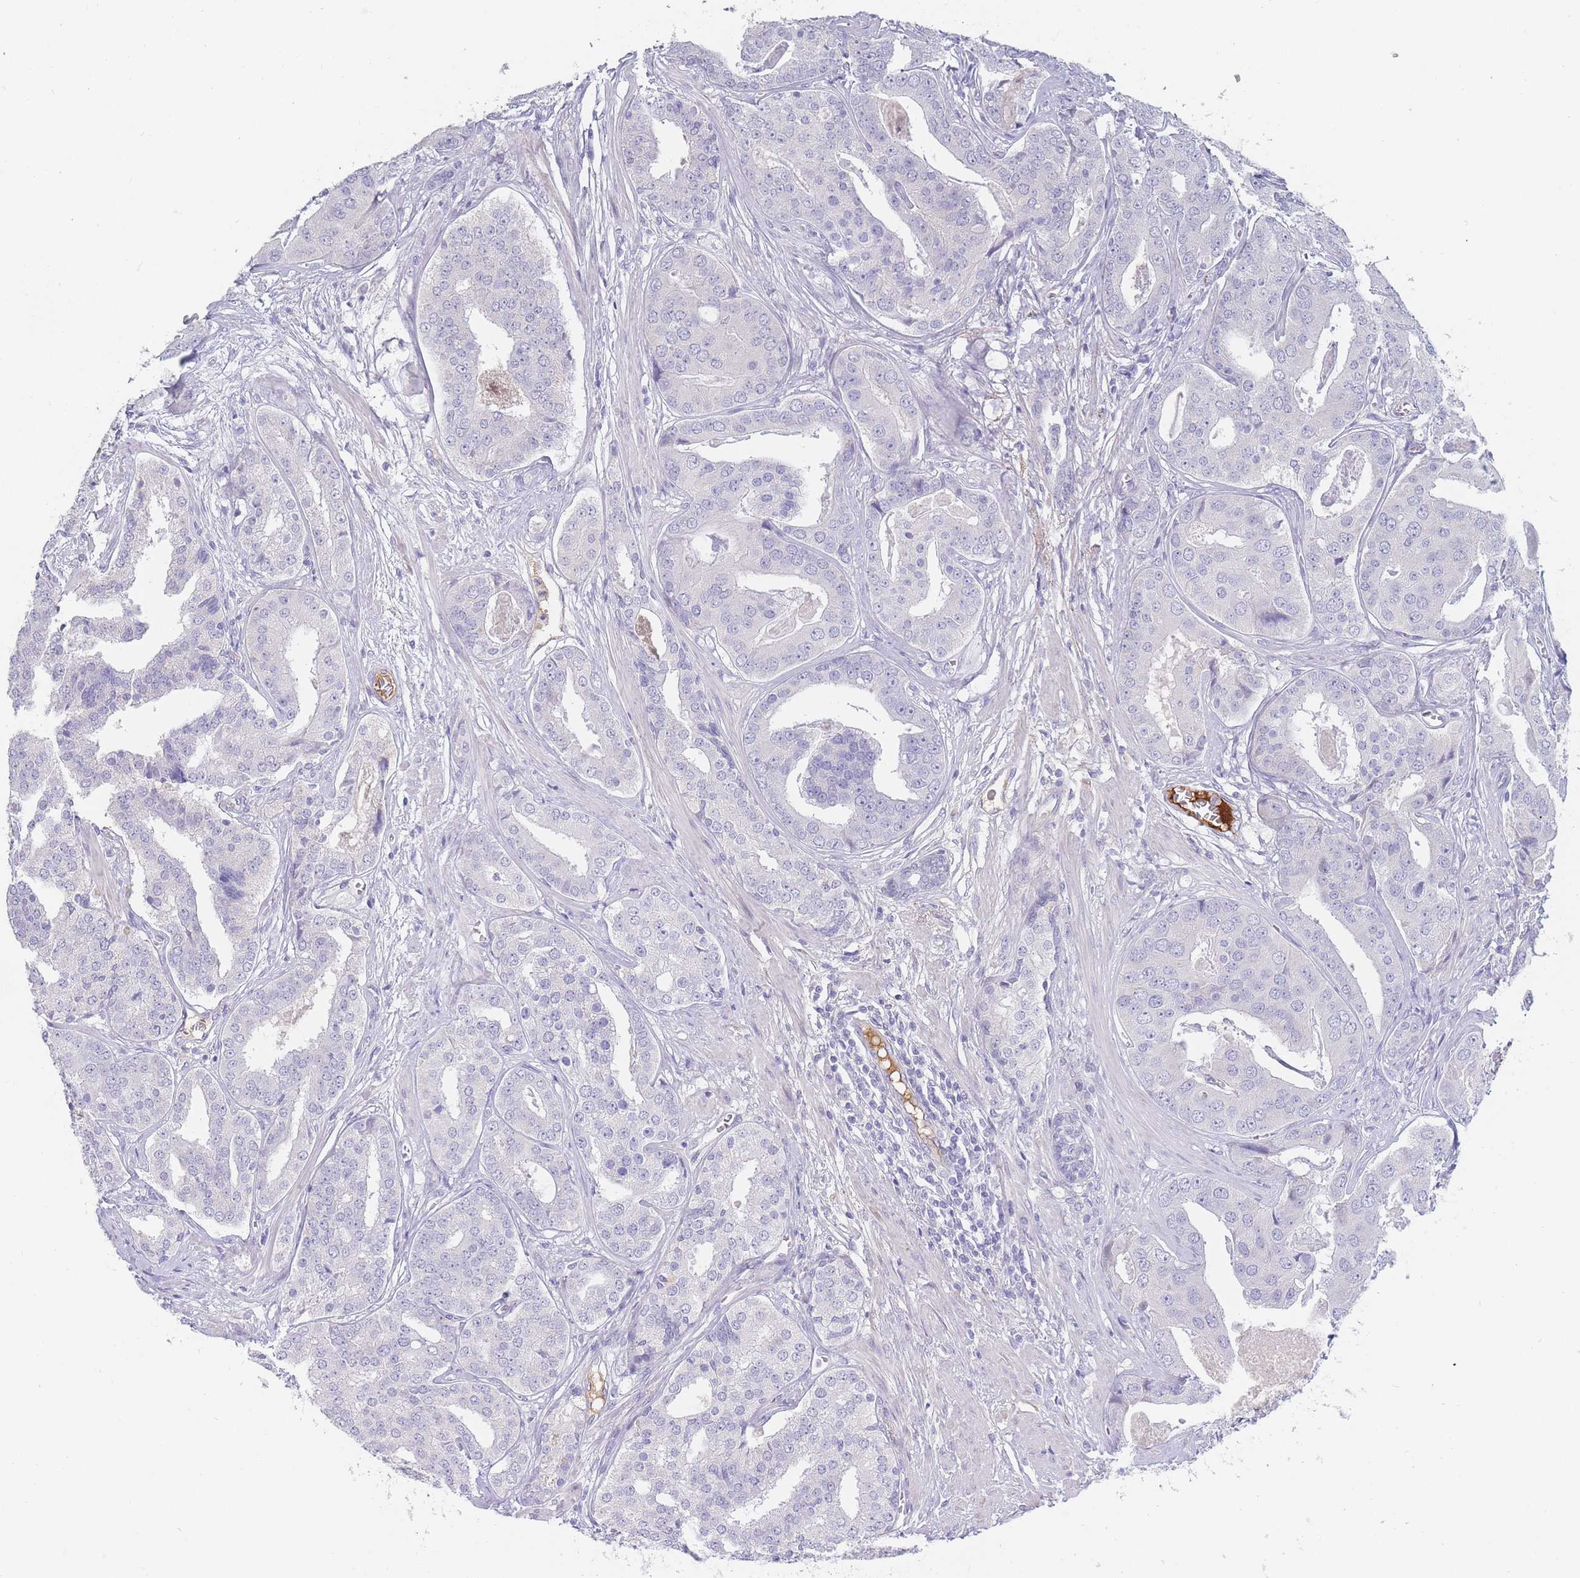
{"staining": {"intensity": "negative", "quantity": "none", "location": "none"}, "tissue": "prostate cancer", "cell_type": "Tumor cells", "image_type": "cancer", "snomed": [{"axis": "morphology", "description": "Adenocarcinoma, High grade"}, {"axis": "topography", "description": "Prostate"}], "caption": "Prostate cancer (adenocarcinoma (high-grade)) stained for a protein using immunohistochemistry demonstrates no expression tumor cells.", "gene": "PRG4", "patient": {"sex": "male", "age": 71}}